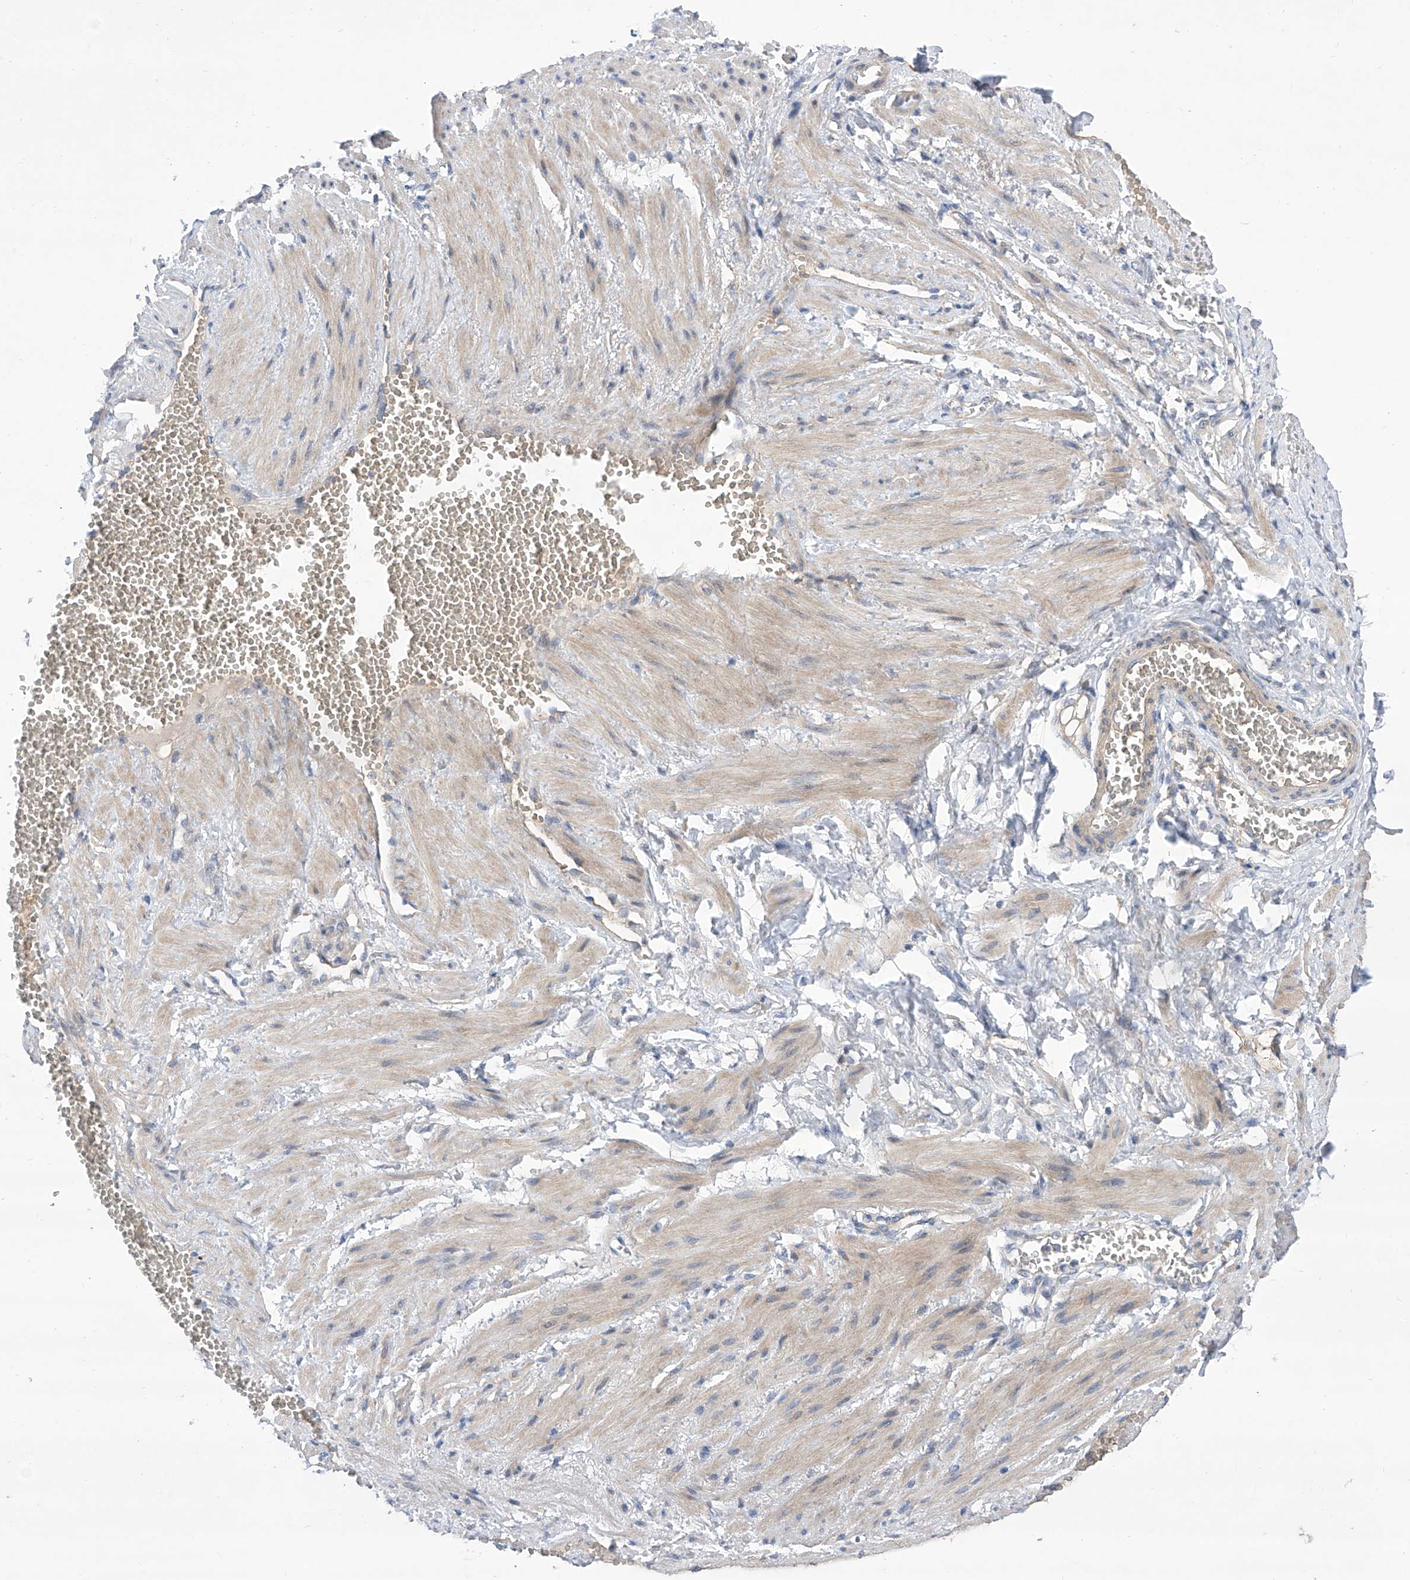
{"staining": {"intensity": "negative", "quantity": "none", "location": "none"}, "tissue": "soft tissue", "cell_type": "Fibroblasts", "image_type": "normal", "snomed": [{"axis": "morphology", "description": "Normal tissue, NOS"}, {"axis": "topography", "description": "Smooth muscle"}, {"axis": "topography", "description": "Peripheral nerve tissue"}], "caption": "IHC photomicrograph of unremarkable soft tissue: soft tissue stained with DAB shows no significant protein staining in fibroblasts. (IHC, brightfield microscopy, high magnification).", "gene": "SRBD1", "patient": {"sex": "female", "age": 39}}